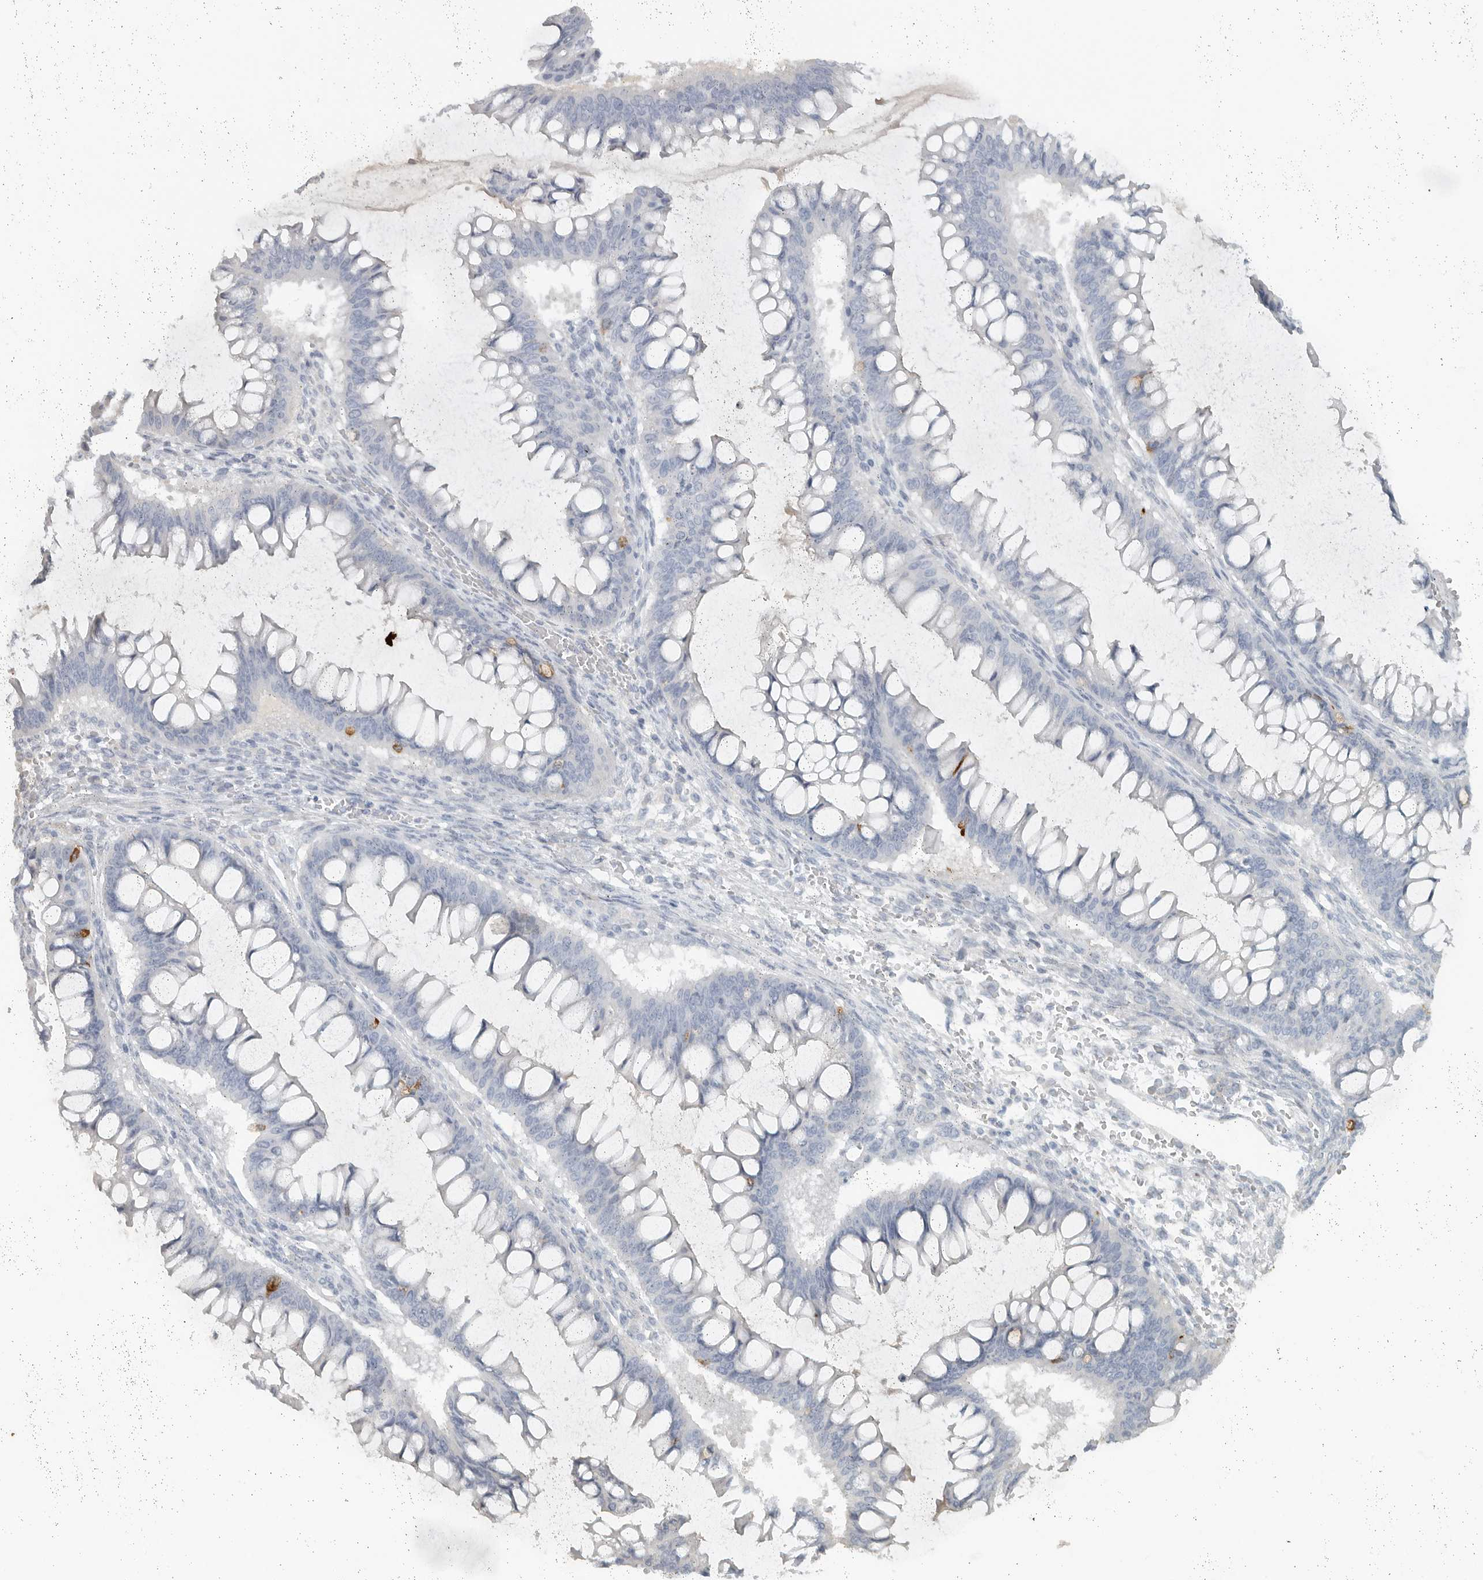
{"staining": {"intensity": "negative", "quantity": "none", "location": "none"}, "tissue": "ovarian cancer", "cell_type": "Tumor cells", "image_type": "cancer", "snomed": [{"axis": "morphology", "description": "Cystadenocarcinoma, mucinous, NOS"}, {"axis": "topography", "description": "Ovary"}], "caption": "Ovarian cancer was stained to show a protein in brown. There is no significant positivity in tumor cells.", "gene": "PAM", "patient": {"sex": "female", "age": 73}}